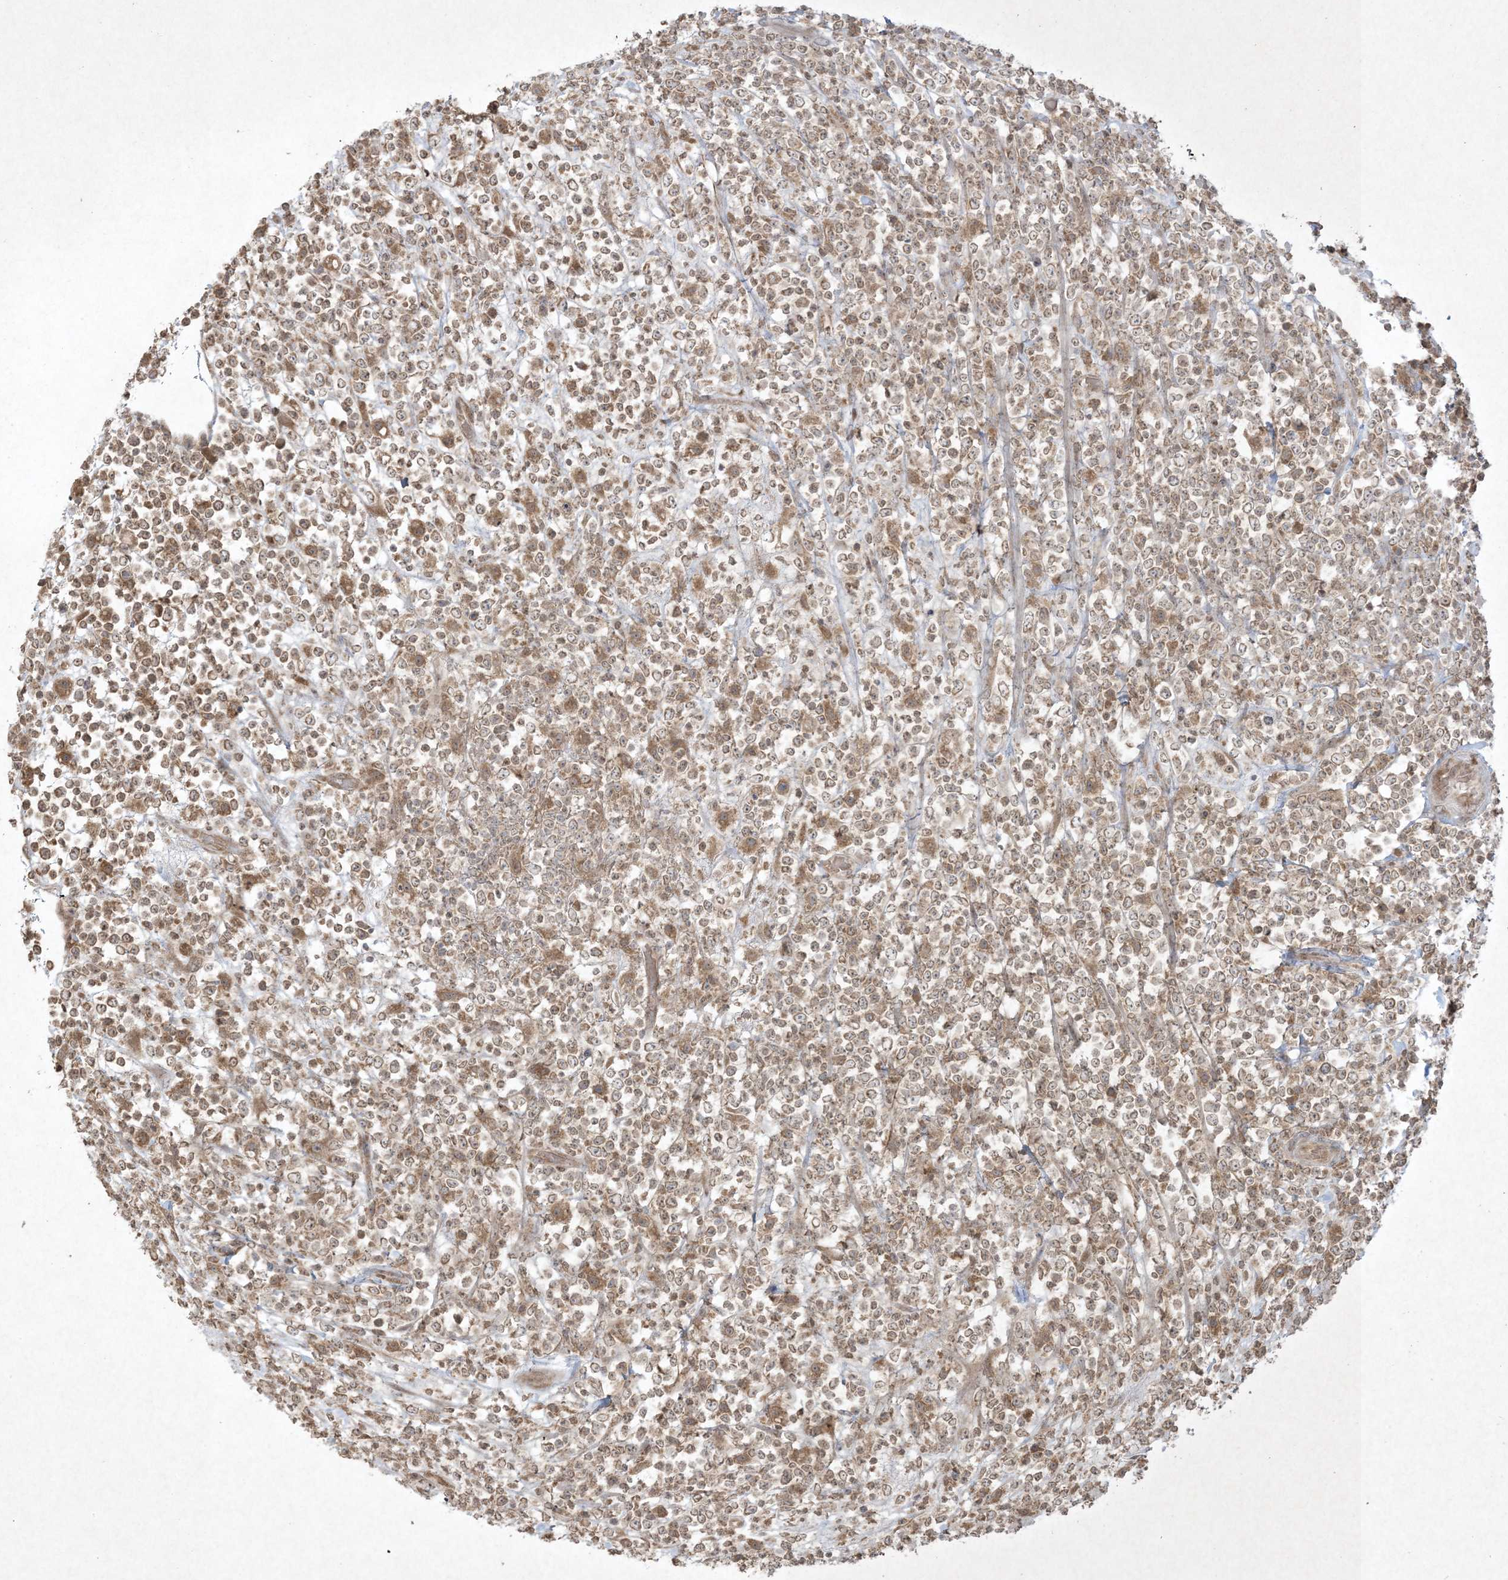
{"staining": {"intensity": "moderate", "quantity": ">75%", "location": "cytoplasmic/membranous,nuclear"}, "tissue": "lymphoma", "cell_type": "Tumor cells", "image_type": "cancer", "snomed": [{"axis": "morphology", "description": "Malignant lymphoma, non-Hodgkin's type, High grade"}, {"axis": "topography", "description": "Colon"}], "caption": "This is an image of immunohistochemistry (IHC) staining of high-grade malignant lymphoma, non-Hodgkin's type, which shows moderate staining in the cytoplasmic/membranous and nuclear of tumor cells.", "gene": "NRBP2", "patient": {"sex": "female", "age": 53}}